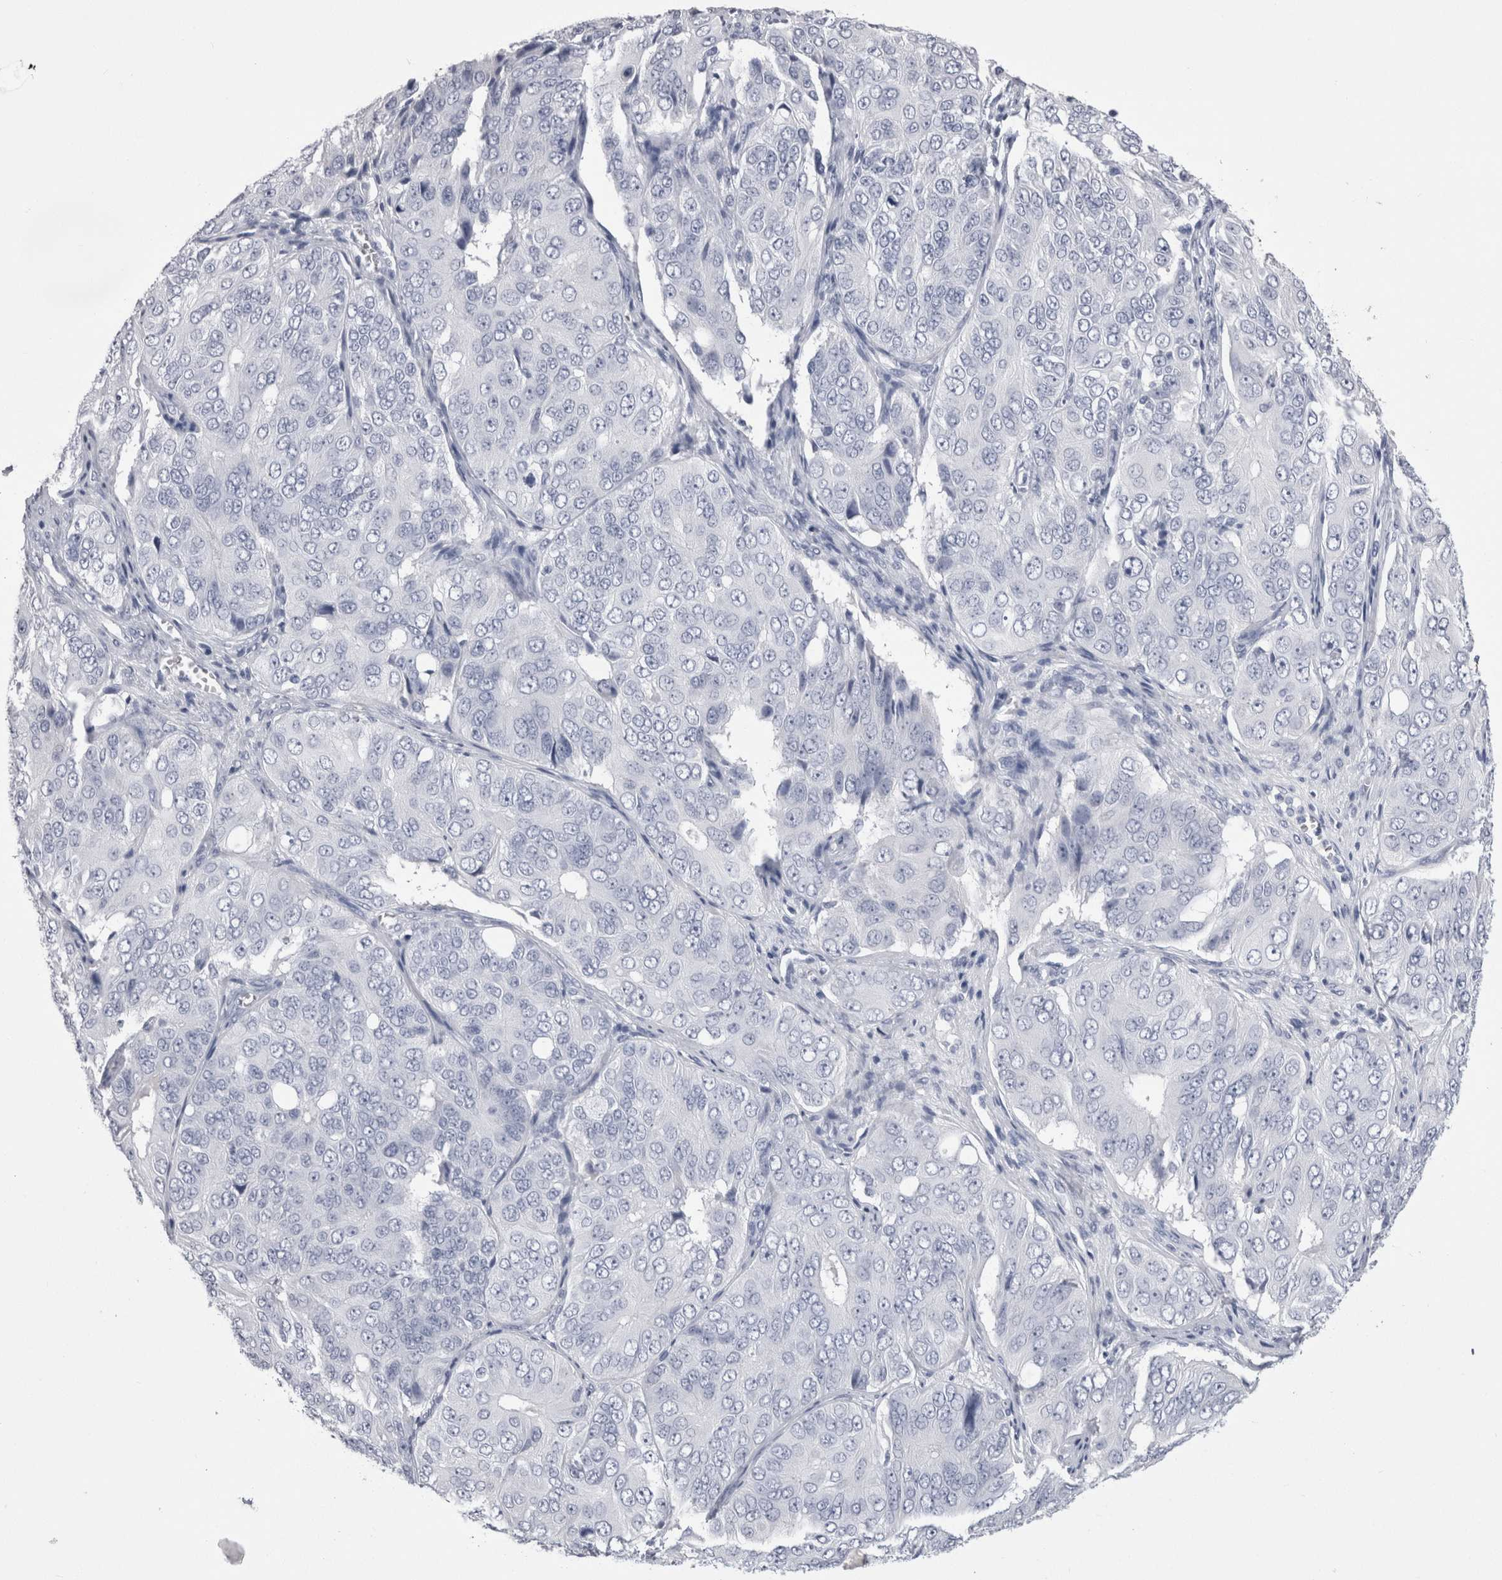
{"staining": {"intensity": "negative", "quantity": "none", "location": "none"}, "tissue": "ovarian cancer", "cell_type": "Tumor cells", "image_type": "cancer", "snomed": [{"axis": "morphology", "description": "Carcinoma, endometroid"}, {"axis": "topography", "description": "Ovary"}], "caption": "Immunohistochemistry (IHC) of human ovarian cancer (endometroid carcinoma) reveals no expression in tumor cells.", "gene": "CDHR5", "patient": {"sex": "female", "age": 51}}